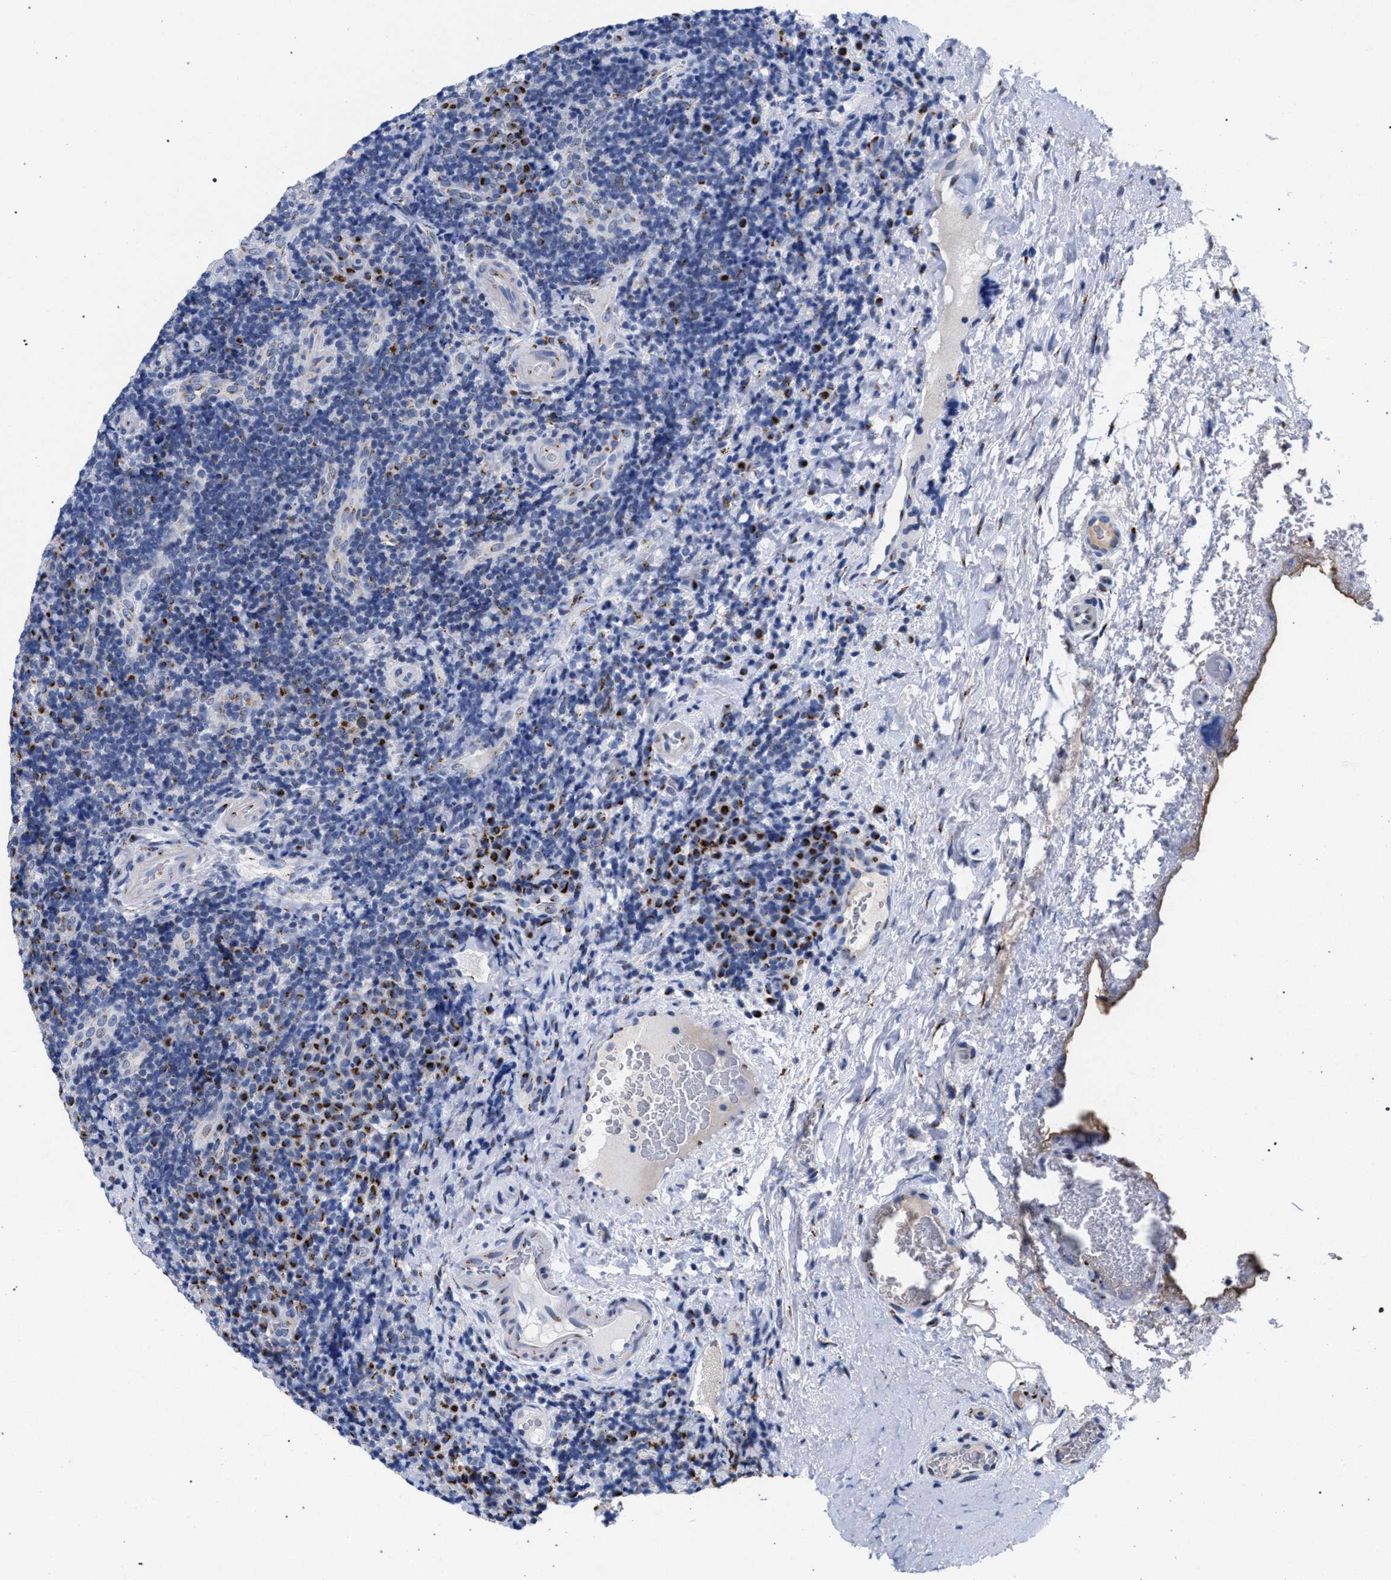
{"staining": {"intensity": "negative", "quantity": "none", "location": "none"}, "tissue": "lymphoma", "cell_type": "Tumor cells", "image_type": "cancer", "snomed": [{"axis": "morphology", "description": "Malignant lymphoma, non-Hodgkin's type, High grade"}, {"axis": "topography", "description": "Tonsil"}], "caption": "Tumor cells show no significant protein positivity in lymphoma. (Stains: DAB immunohistochemistry with hematoxylin counter stain, Microscopy: brightfield microscopy at high magnification).", "gene": "GOLGA2", "patient": {"sex": "female", "age": 36}}